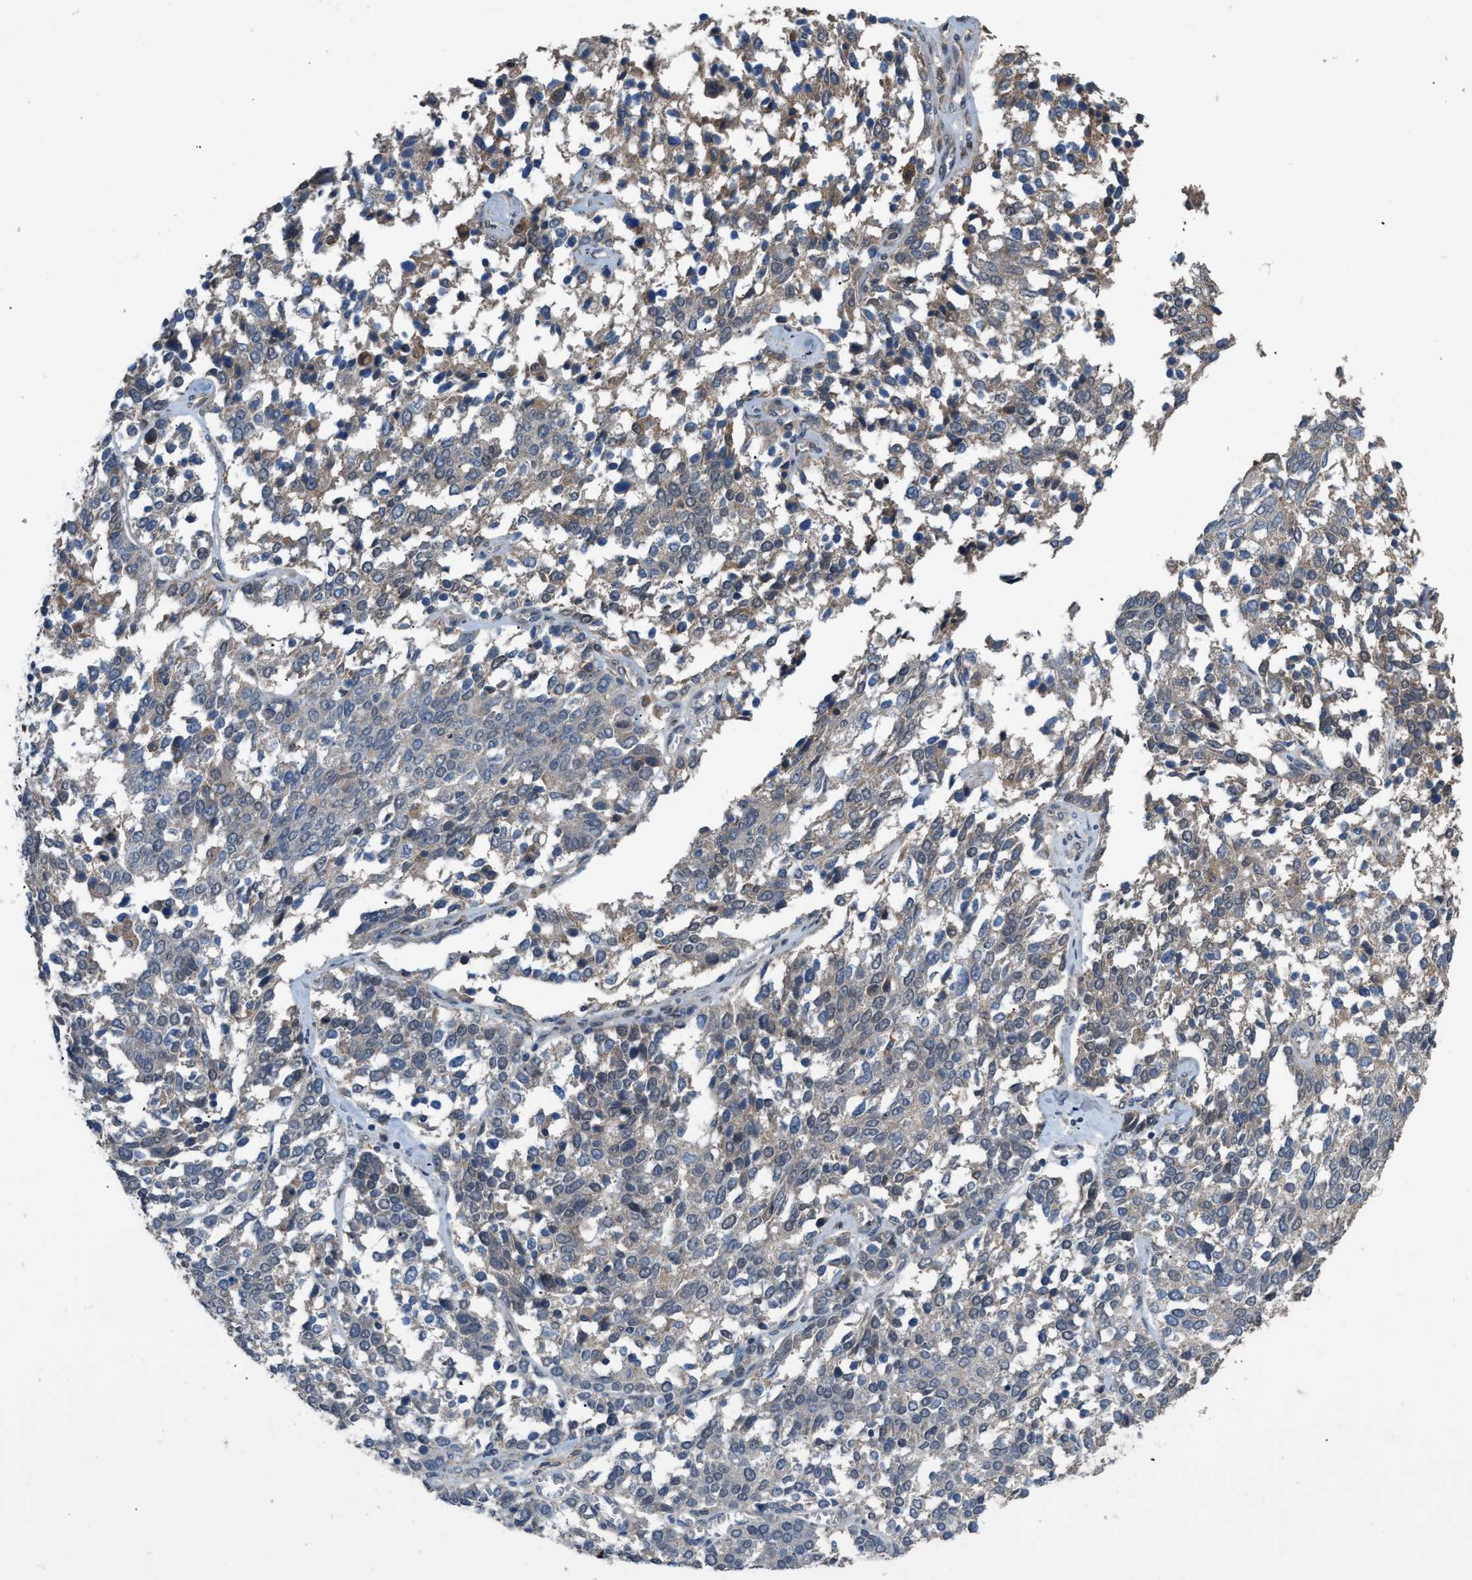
{"staining": {"intensity": "negative", "quantity": "none", "location": "none"}, "tissue": "ovarian cancer", "cell_type": "Tumor cells", "image_type": "cancer", "snomed": [{"axis": "morphology", "description": "Cystadenocarcinoma, serous, NOS"}, {"axis": "topography", "description": "Ovary"}], "caption": "This micrograph is of ovarian cancer stained with immunohistochemistry to label a protein in brown with the nuclei are counter-stained blue. There is no positivity in tumor cells.", "gene": "UTRN", "patient": {"sex": "female", "age": 44}}